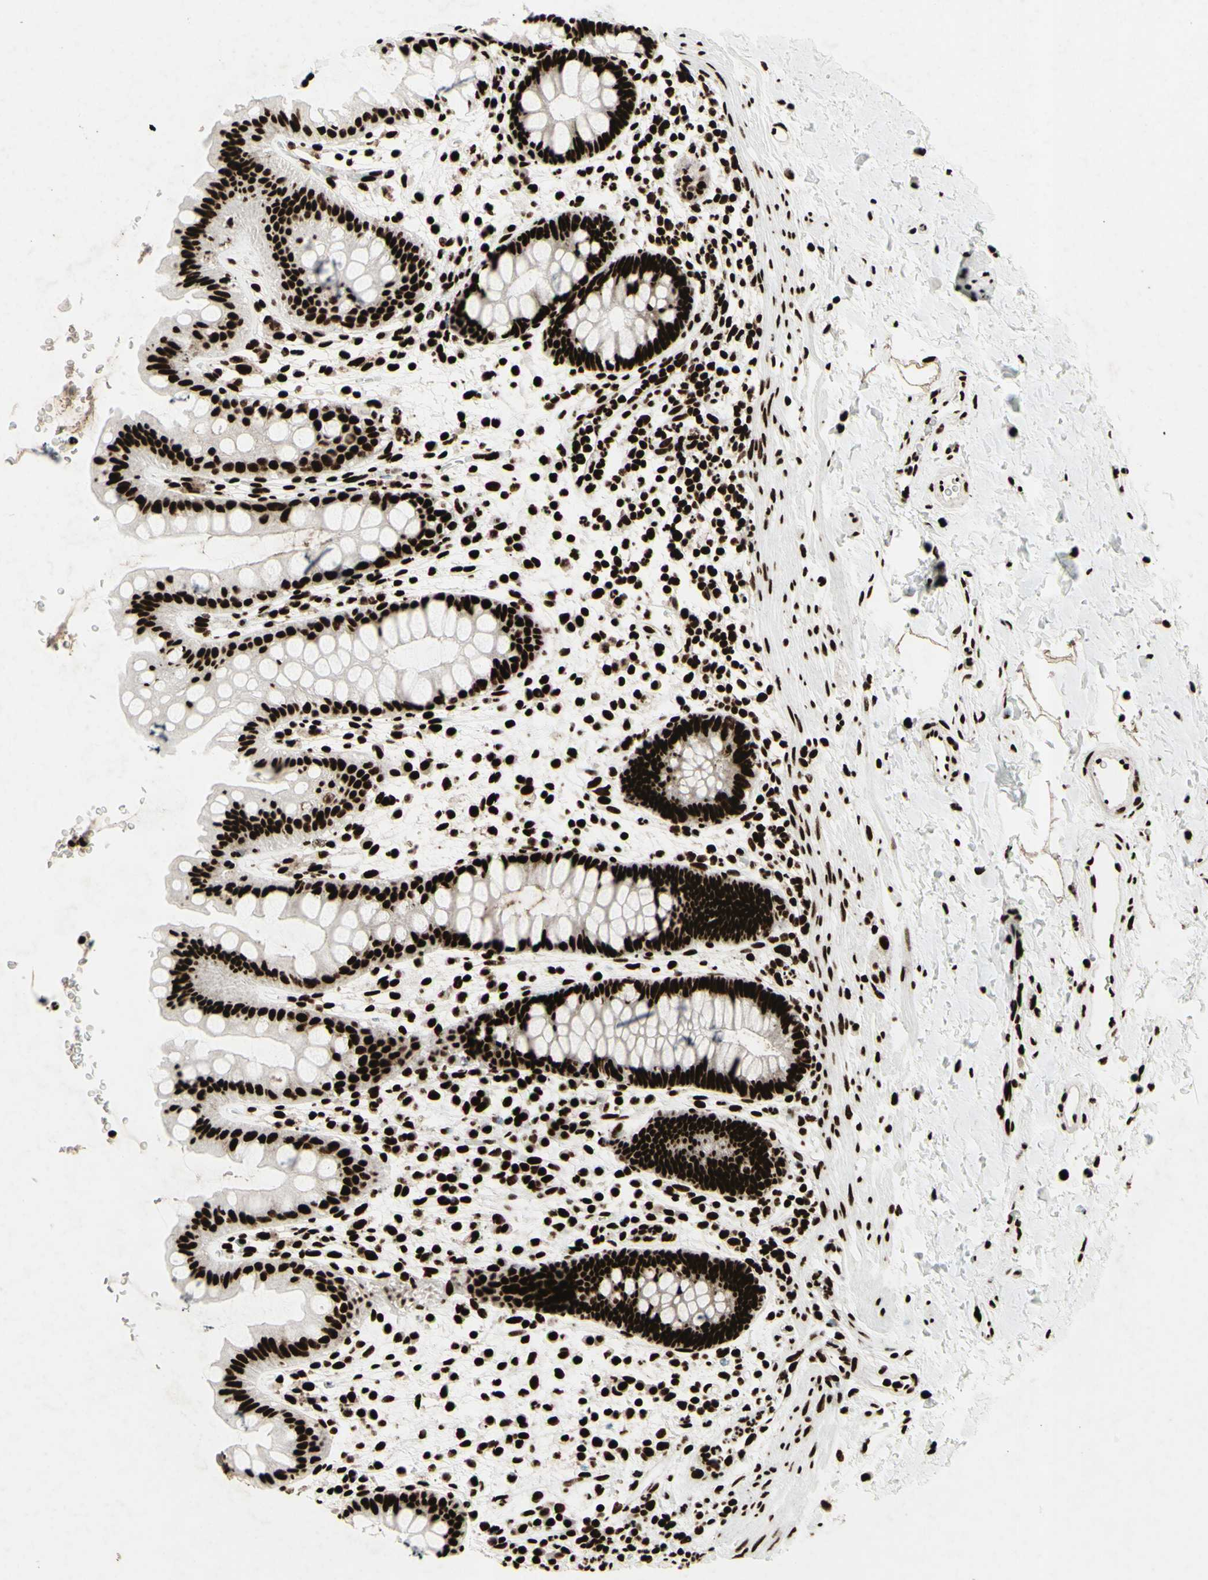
{"staining": {"intensity": "strong", "quantity": ">75%", "location": "nuclear"}, "tissue": "rectum", "cell_type": "Glandular cells", "image_type": "normal", "snomed": [{"axis": "morphology", "description": "Normal tissue, NOS"}, {"axis": "topography", "description": "Rectum"}], "caption": "Unremarkable rectum demonstrates strong nuclear positivity in approximately >75% of glandular cells Nuclei are stained in blue..", "gene": "U2AF2", "patient": {"sex": "female", "age": 24}}